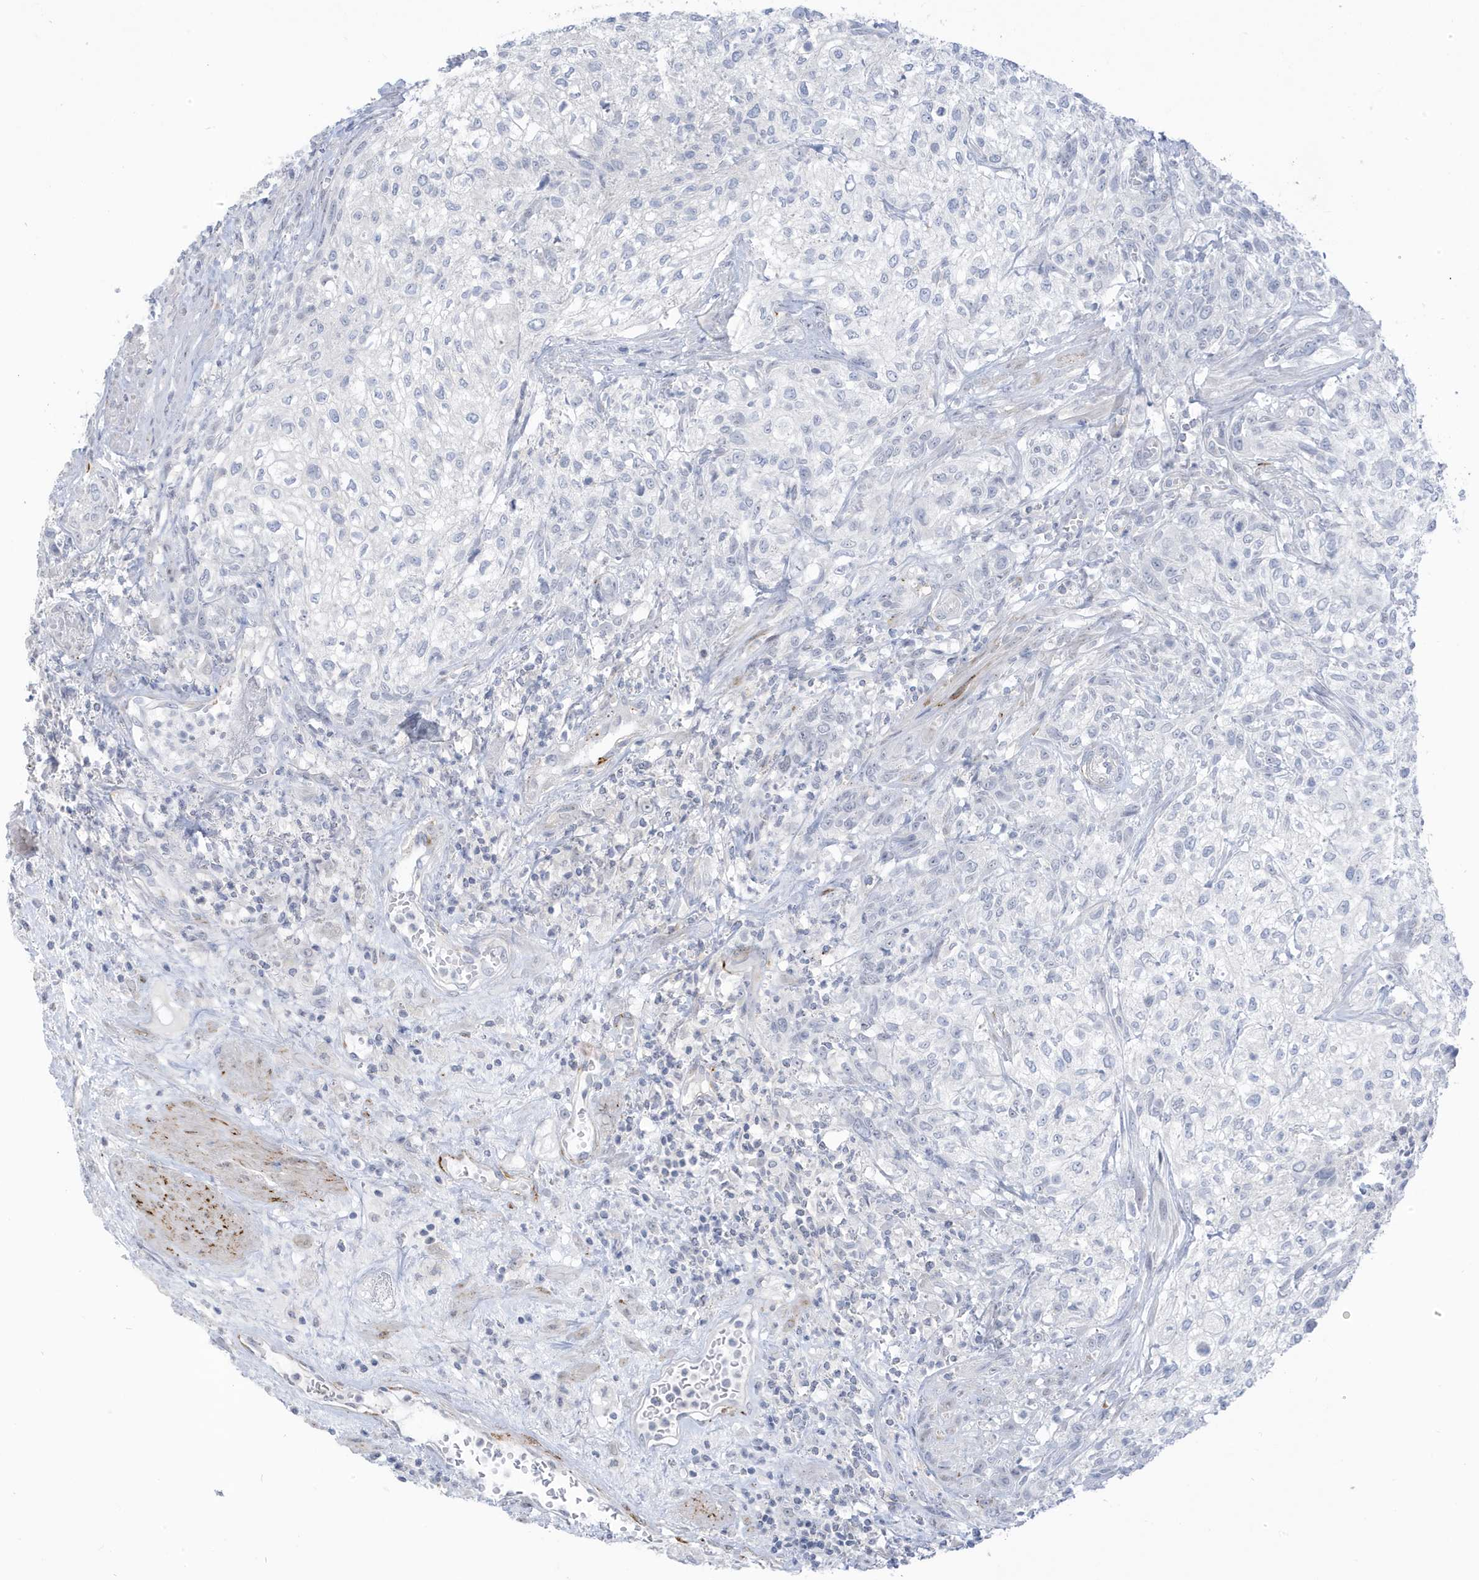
{"staining": {"intensity": "negative", "quantity": "none", "location": "none"}, "tissue": "urothelial cancer", "cell_type": "Tumor cells", "image_type": "cancer", "snomed": [{"axis": "morphology", "description": "Urothelial carcinoma, High grade"}, {"axis": "topography", "description": "Urinary bladder"}], "caption": "This is an IHC micrograph of human high-grade urothelial carcinoma. There is no staining in tumor cells.", "gene": "PERM1", "patient": {"sex": "male", "age": 35}}